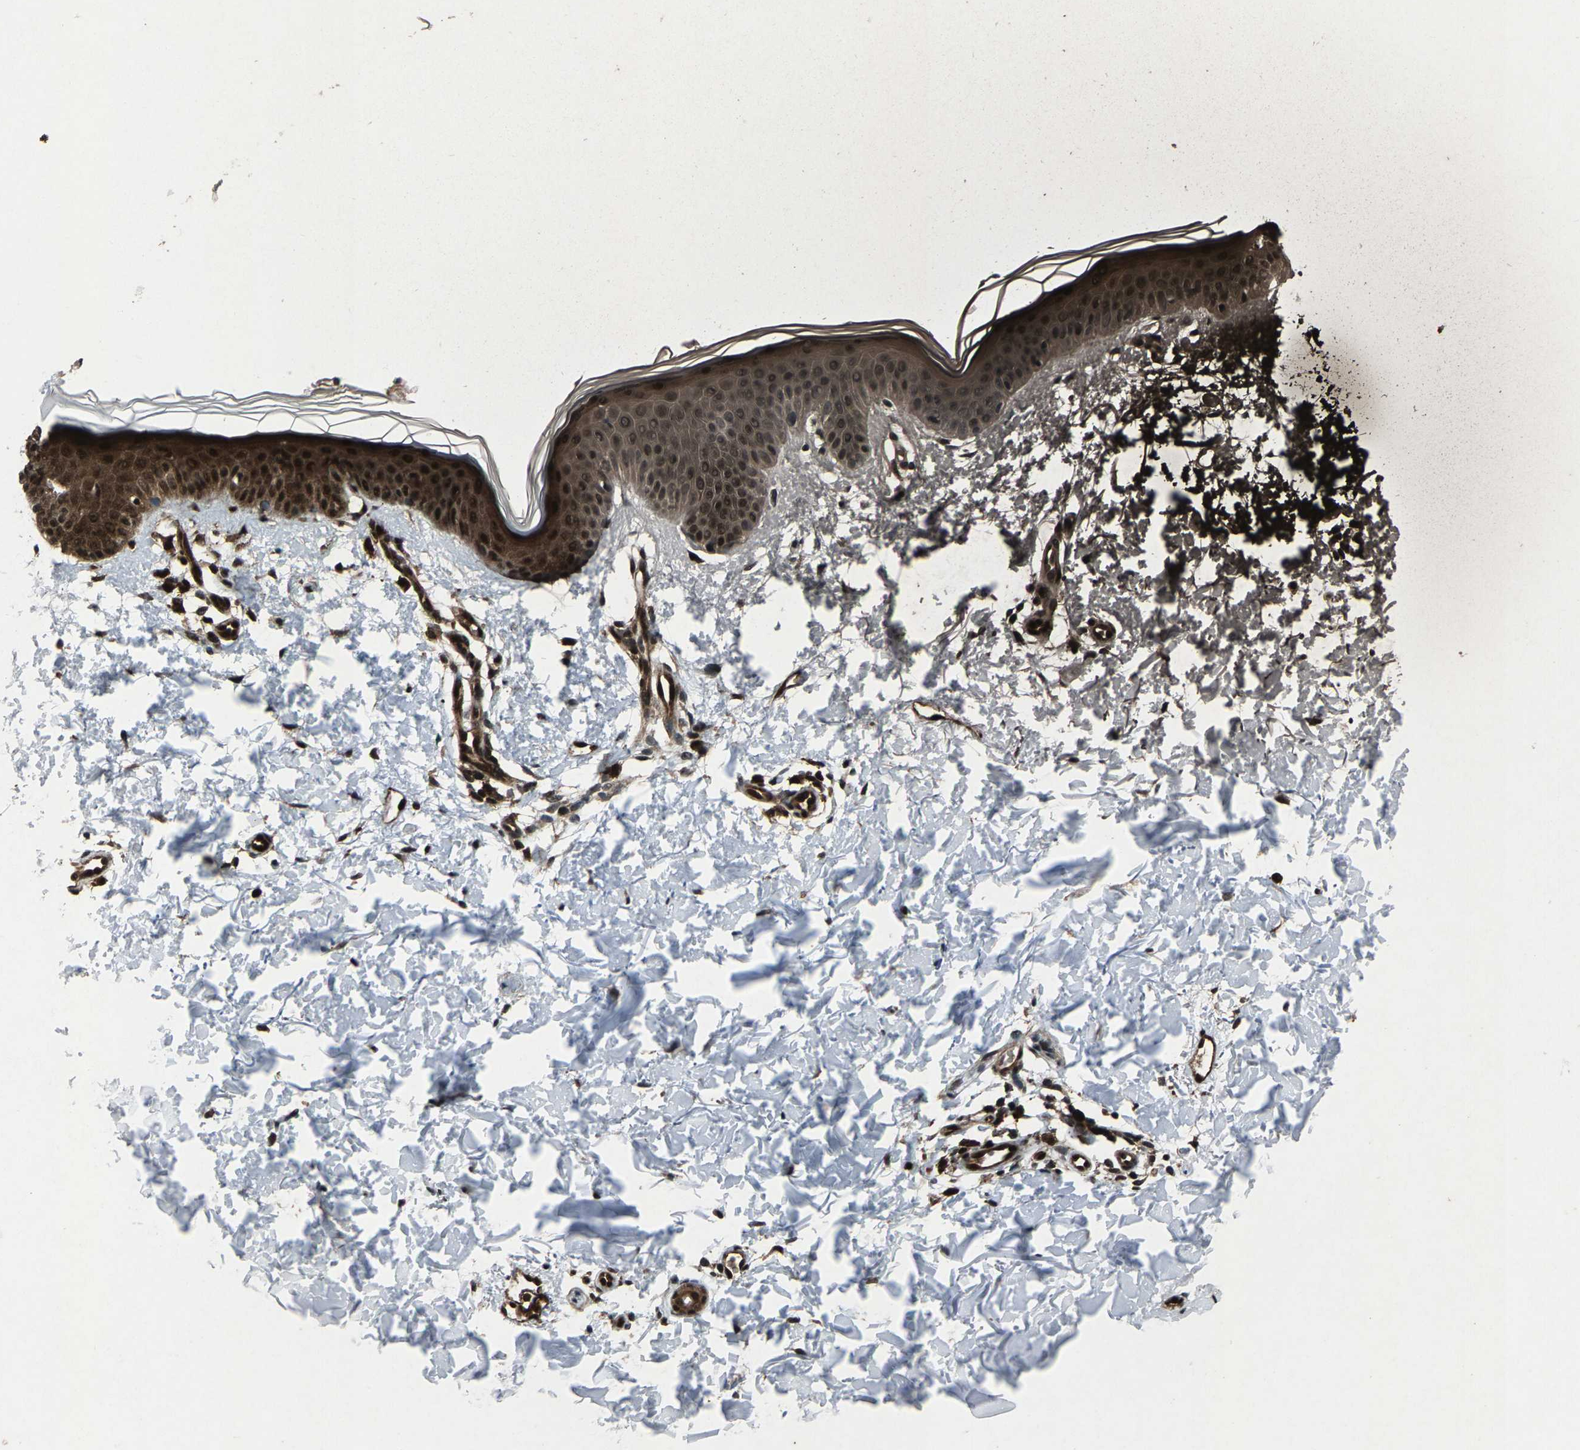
{"staining": {"intensity": "strong", "quantity": ">75%", "location": "nuclear"}, "tissue": "skin", "cell_type": "Fibroblasts", "image_type": "normal", "snomed": [{"axis": "morphology", "description": "Normal tissue, NOS"}, {"axis": "topography", "description": "Skin"}], "caption": "Fibroblasts demonstrate high levels of strong nuclear expression in about >75% of cells in unremarkable skin. Using DAB (3,3'-diaminobenzidine) (brown) and hematoxylin (blue) stains, captured at high magnification using brightfield microscopy.", "gene": "ATXN3", "patient": {"sex": "female", "age": 56}}